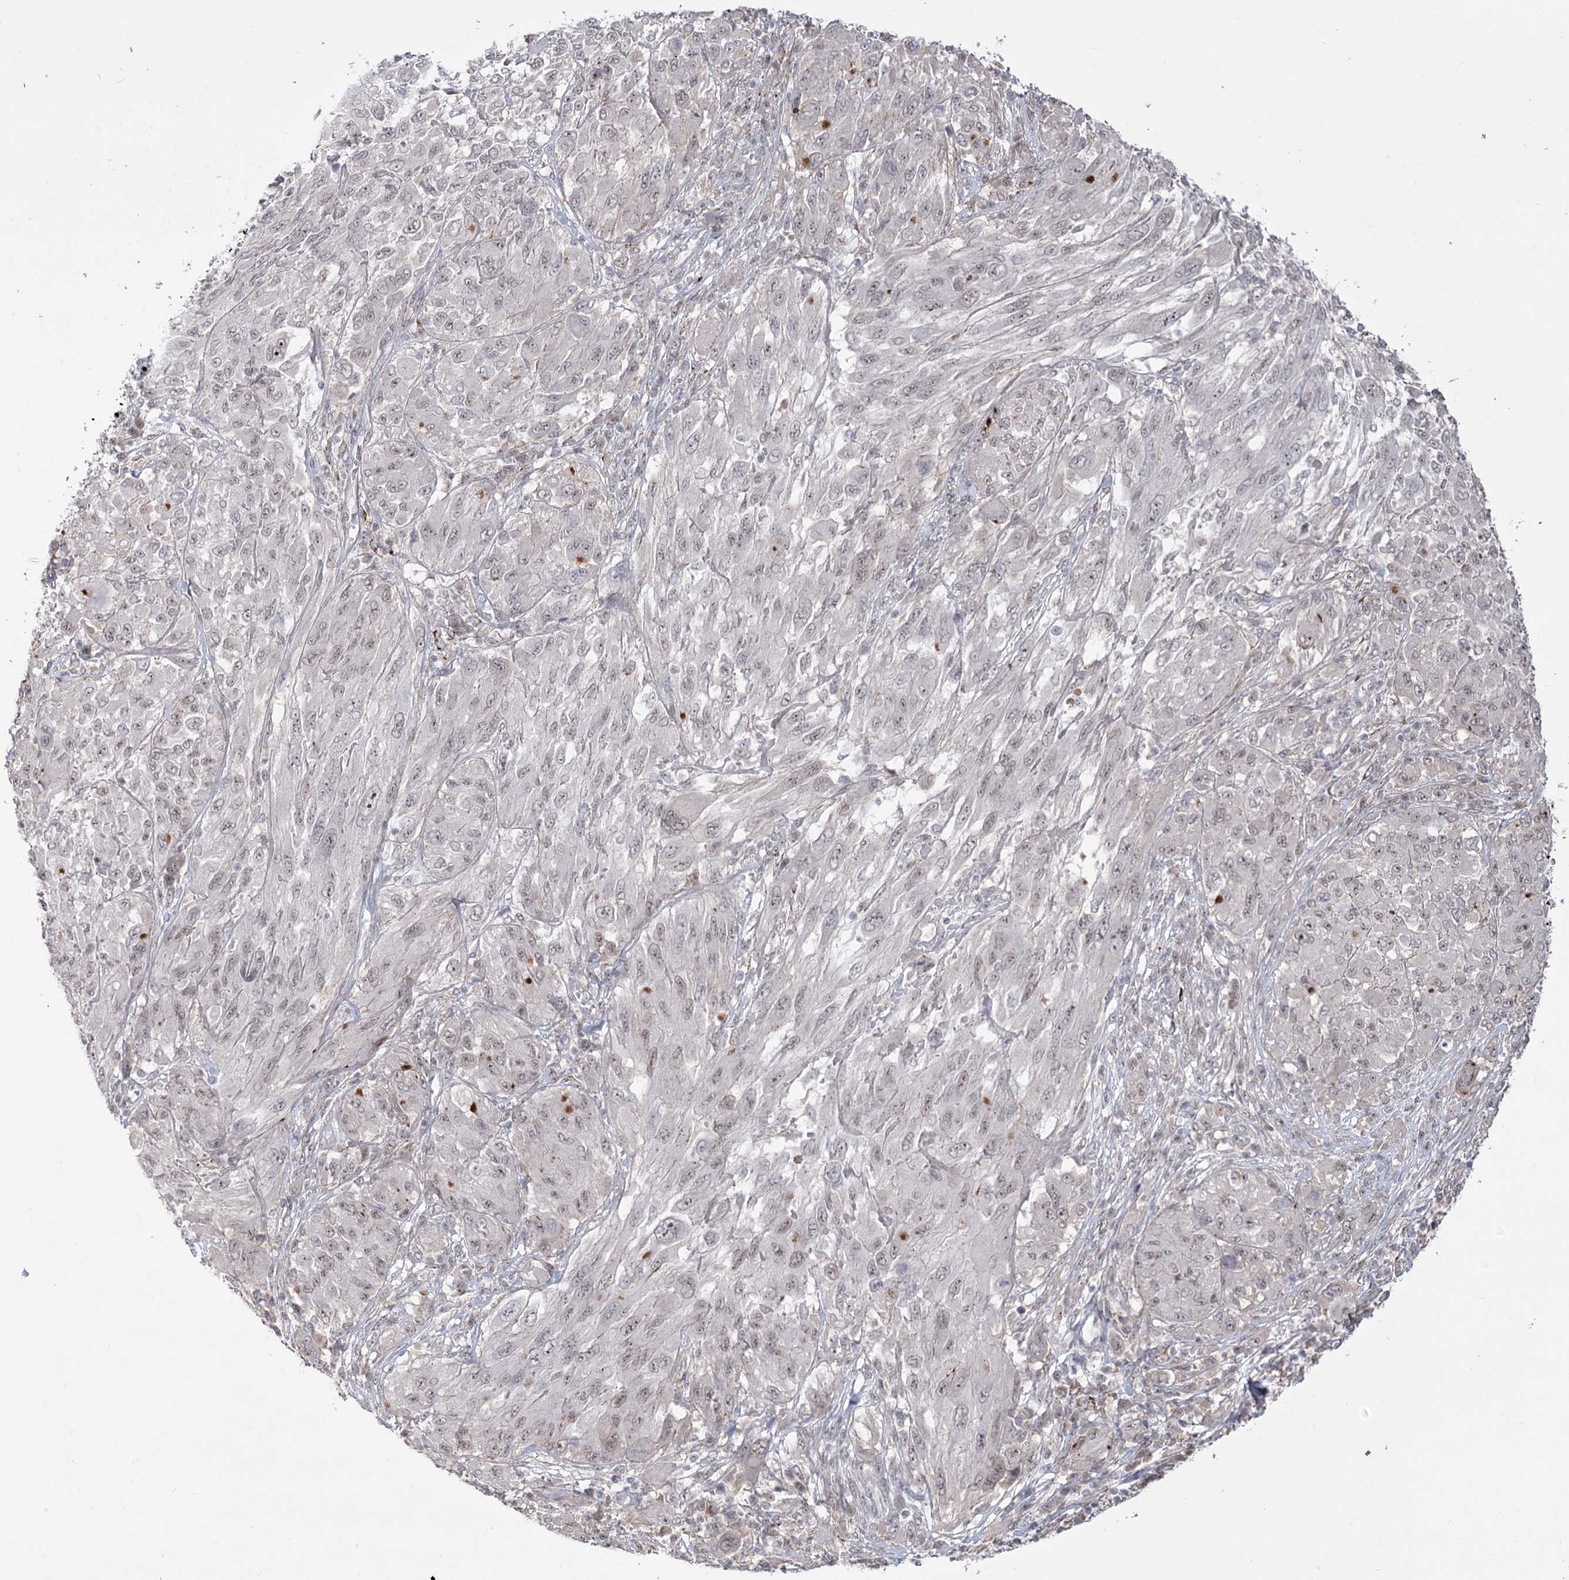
{"staining": {"intensity": "negative", "quantity": "none", "location": "none"}, "tissue": "melanoma", "cell_type": "Tumor cells", "image_type": "cancer", "snomed": [{"axis": "morphology", "description": "Malignant melanoma, NOS"}, {"axis": "topography", "description": "Skin"}], "caption": "Immunohistochemical staining of melanoma exhibits no significant positivity in tumor cells.", "gene": "ZSCAN23", "patient": {"sex": "female", "age": 91}}